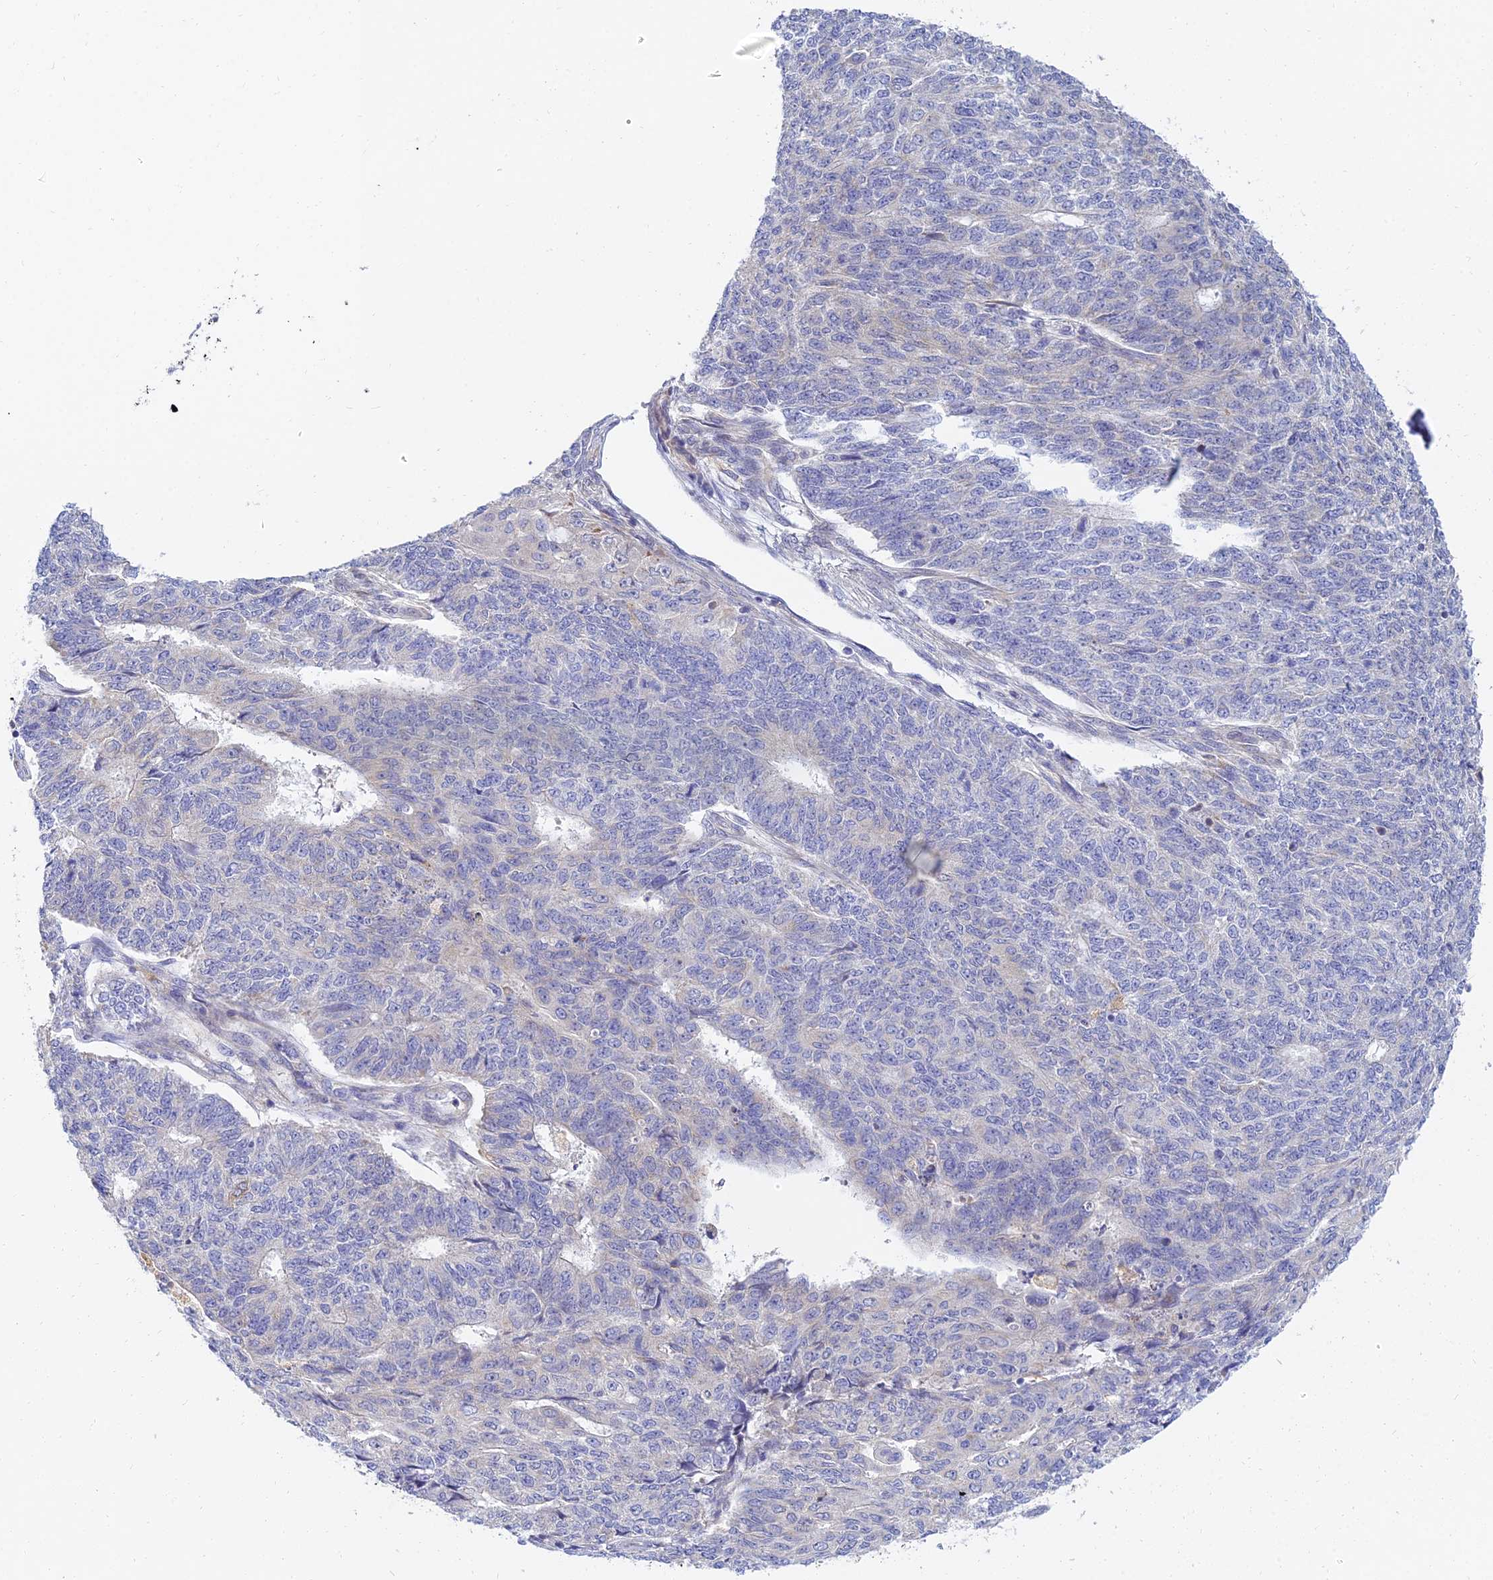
{"staining": {"intensity": "negative", "quantity": "none", "location": "none"}, "tissue": "endometrial cancer", "cell_type": "Tumor cells", "image_type": "cancer", "snomed": [{"axis": "morphology", "description": "Adenocarcinoma, NOS"}, {"axis": "topography", "description": "Endometrium"}], "caption": "Immunohistochemistry of endometrial cancer reveals no staining in tumor cells.", "gene": "ARL8B", "patient": {"sex": "female", "age": 32}}